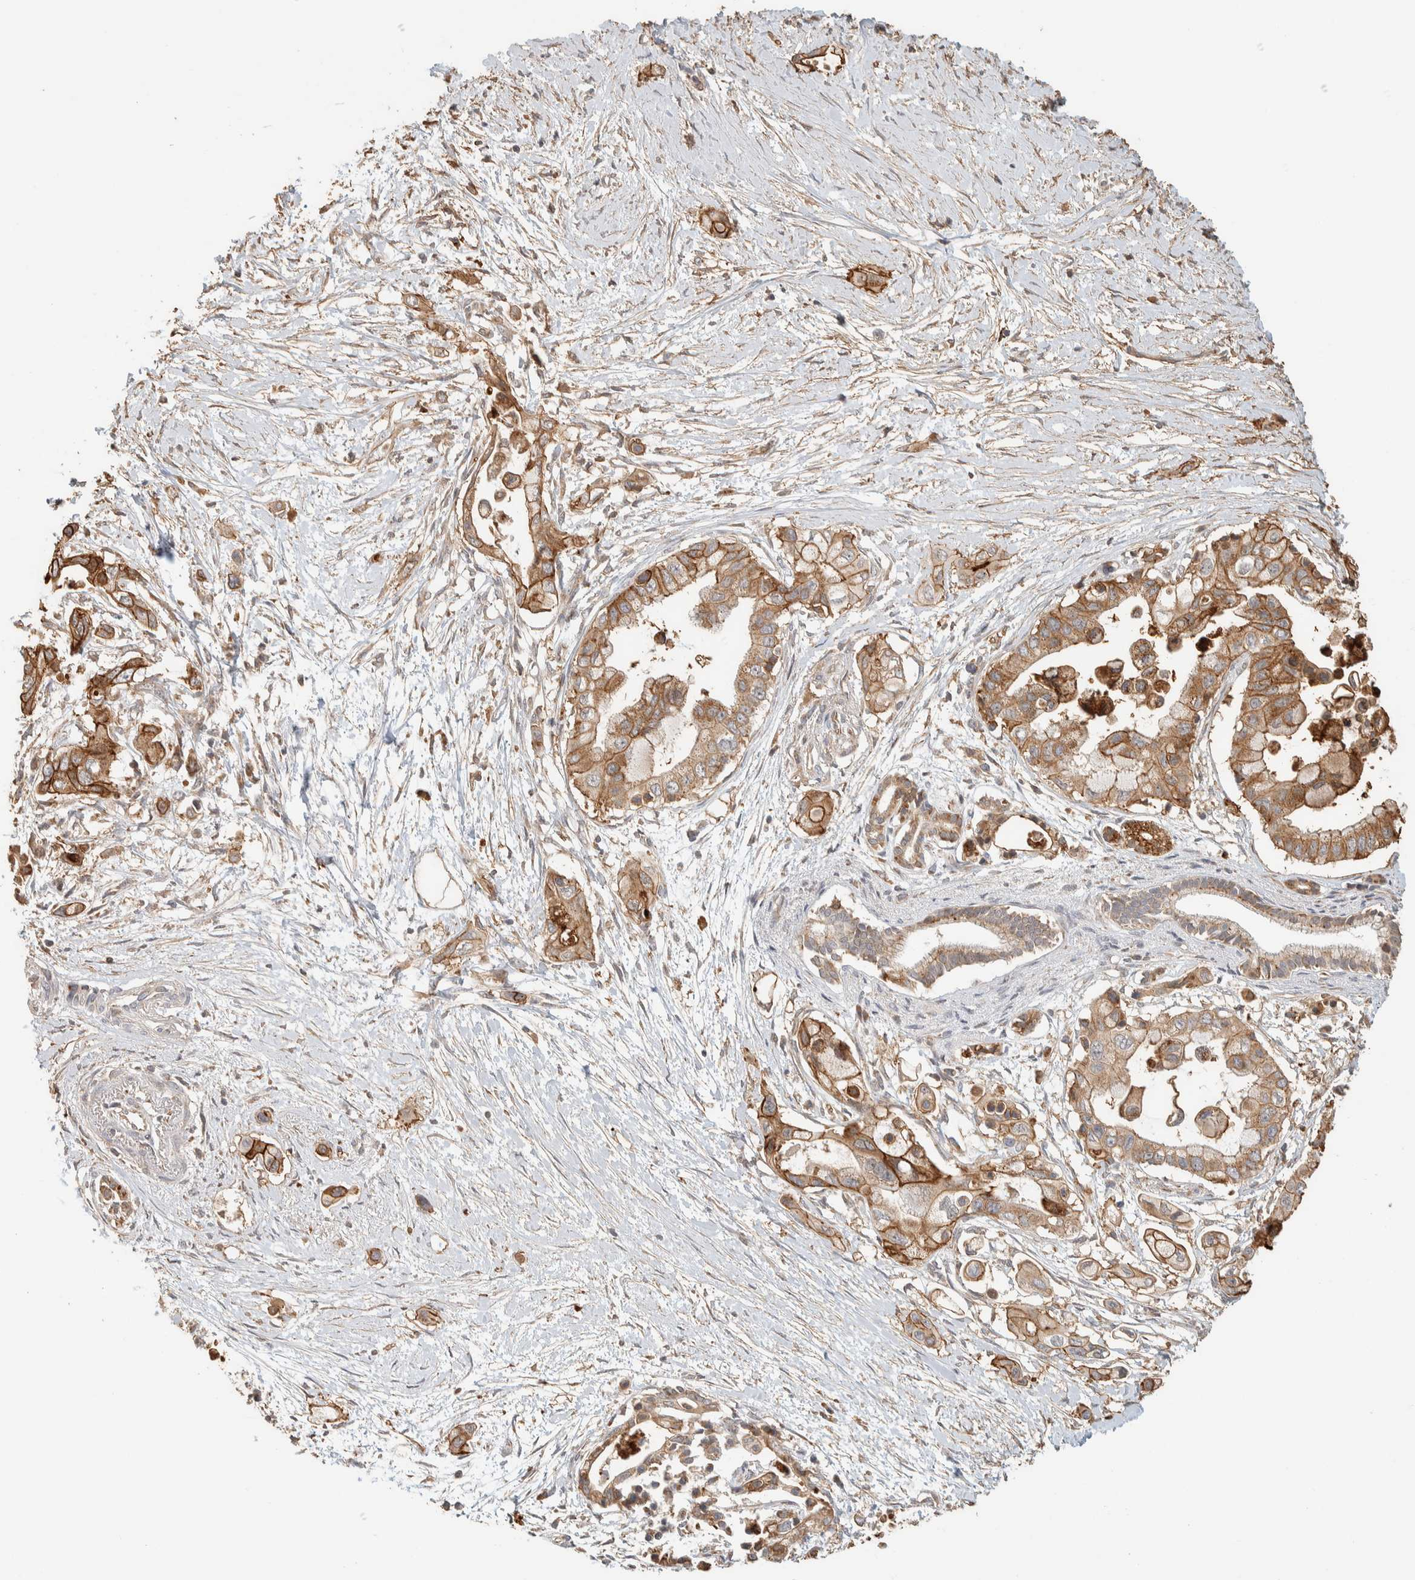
{"staining": {"intensity": "moderate", "quantity": ">75%", "location": "cytoplasmic/membranous"}, "tissue": "pancreatic cancer", "cell_type": "Tumor cells", "image_type": "cancer", "snomed": [{"axis": "morphology", "description": "Adenocarcinoma, NOS"}, {"axis": "topography", "description": "Pancreas"}], "caption": "High-magnification brightfield microscopy of pancreatic adenocarcinoma stained with DAB (3,3'-diaminobenzidine) (brown) and counterstained with hematoxylin (blue). tumor cells exhibit moderate cytoplasmic/membranous expression is seen in approximately>75% of cells.", "gene": "KIF9", "patient": {"sex": "male", "age": 59}}